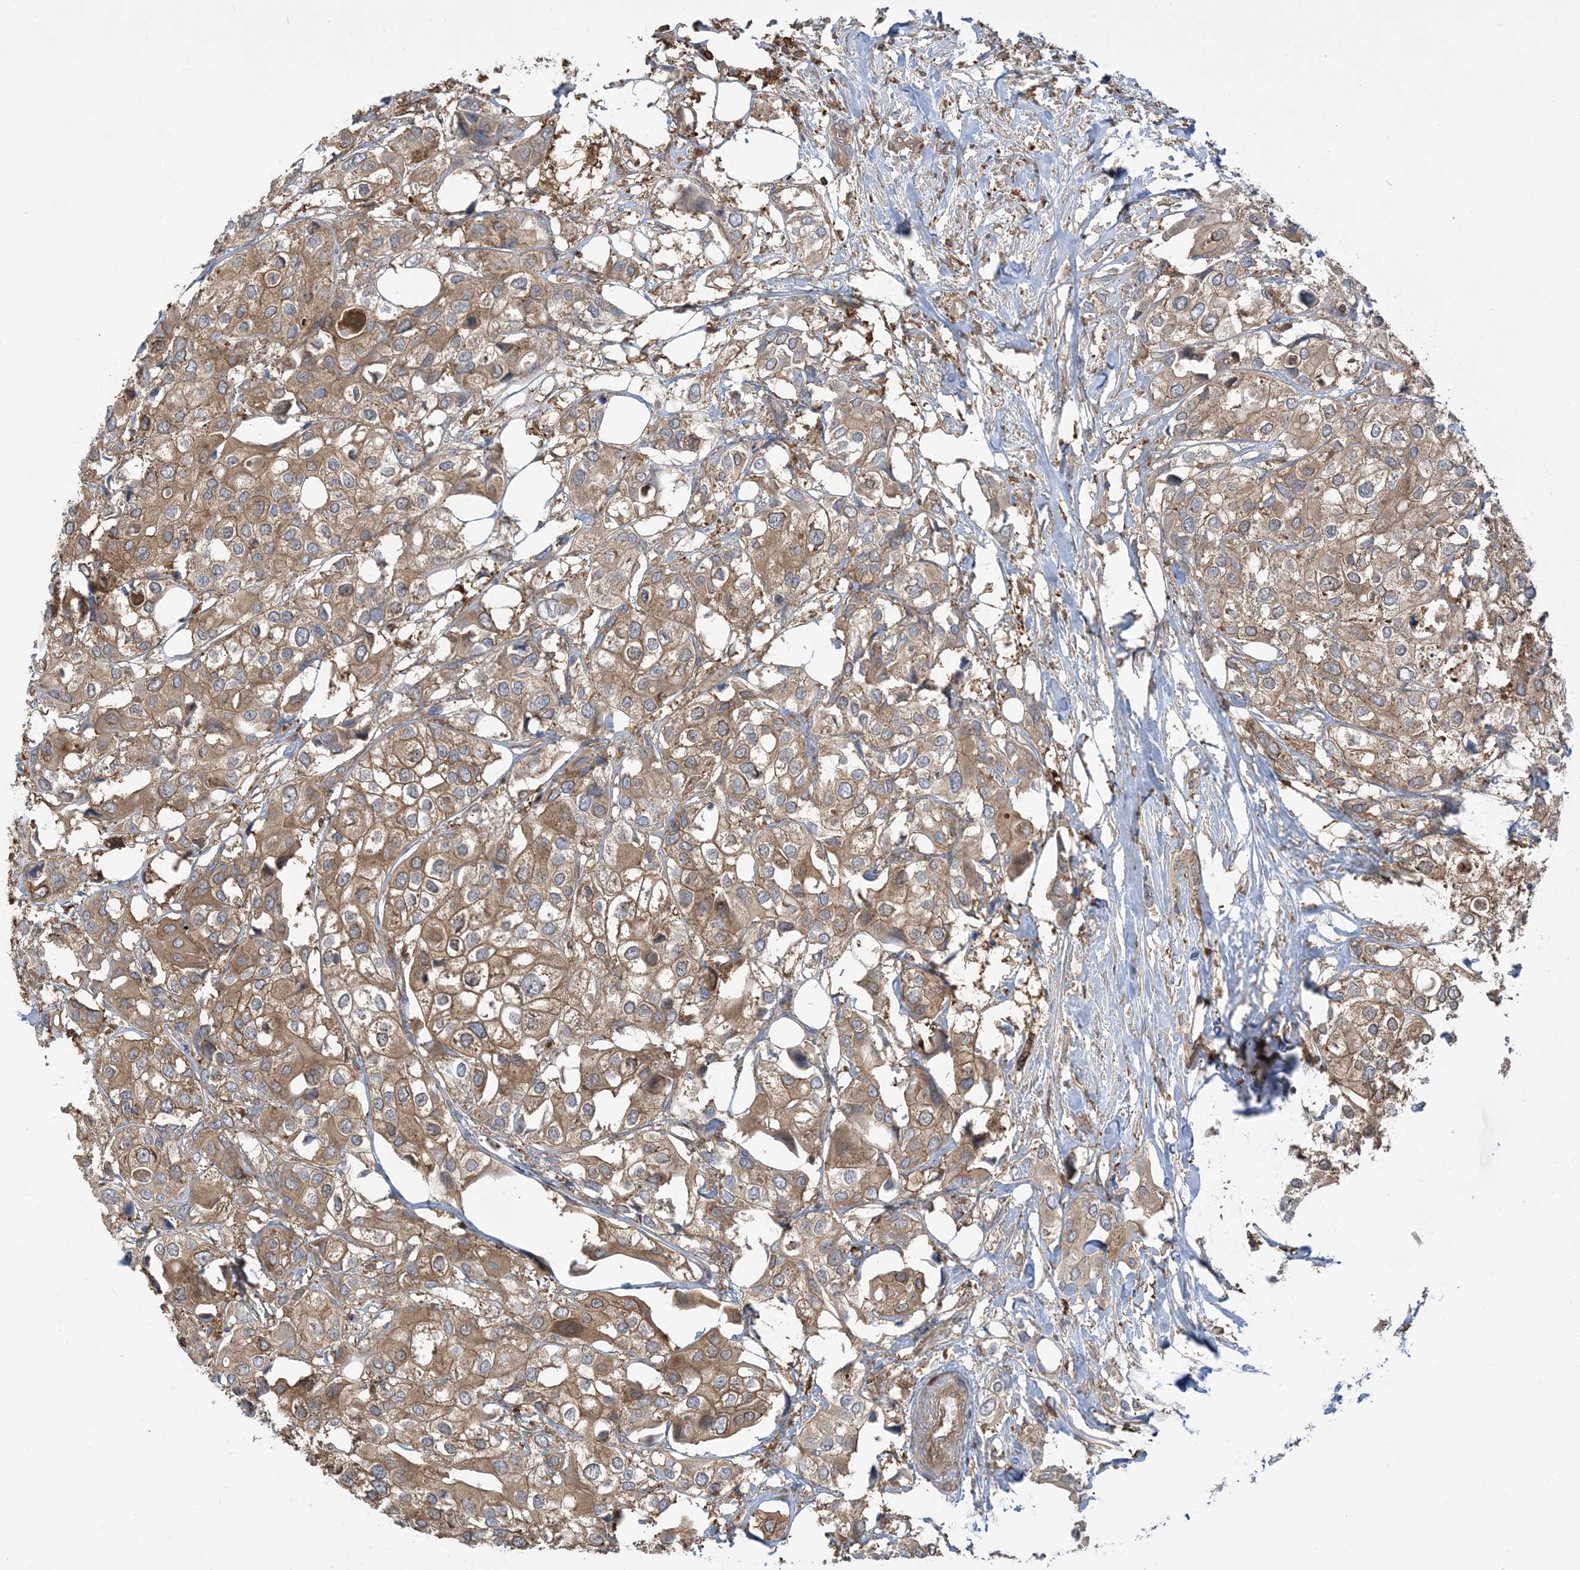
{"staining": {"intensity": "moderate", "quantity": ">75%", "location": "cytoplasmic/membranous"}, "tissue": "urothelial cancer", "cell_type": "Tumor cells", "image_type": "cancer", "snomed": [{"axis": "morphology", "description": "Urothelial carcinoma, High grade"}, {"axis": "topography", "description": "Urinary bladder"}], "caption": "Tumor cells demonstrate medium levels of moderate cytoplasmic/membranous positivity in about >75% of cells in urothelial cancer.", "gene": "CAPZB", "patient": {"sex": "male", "age": 64}}